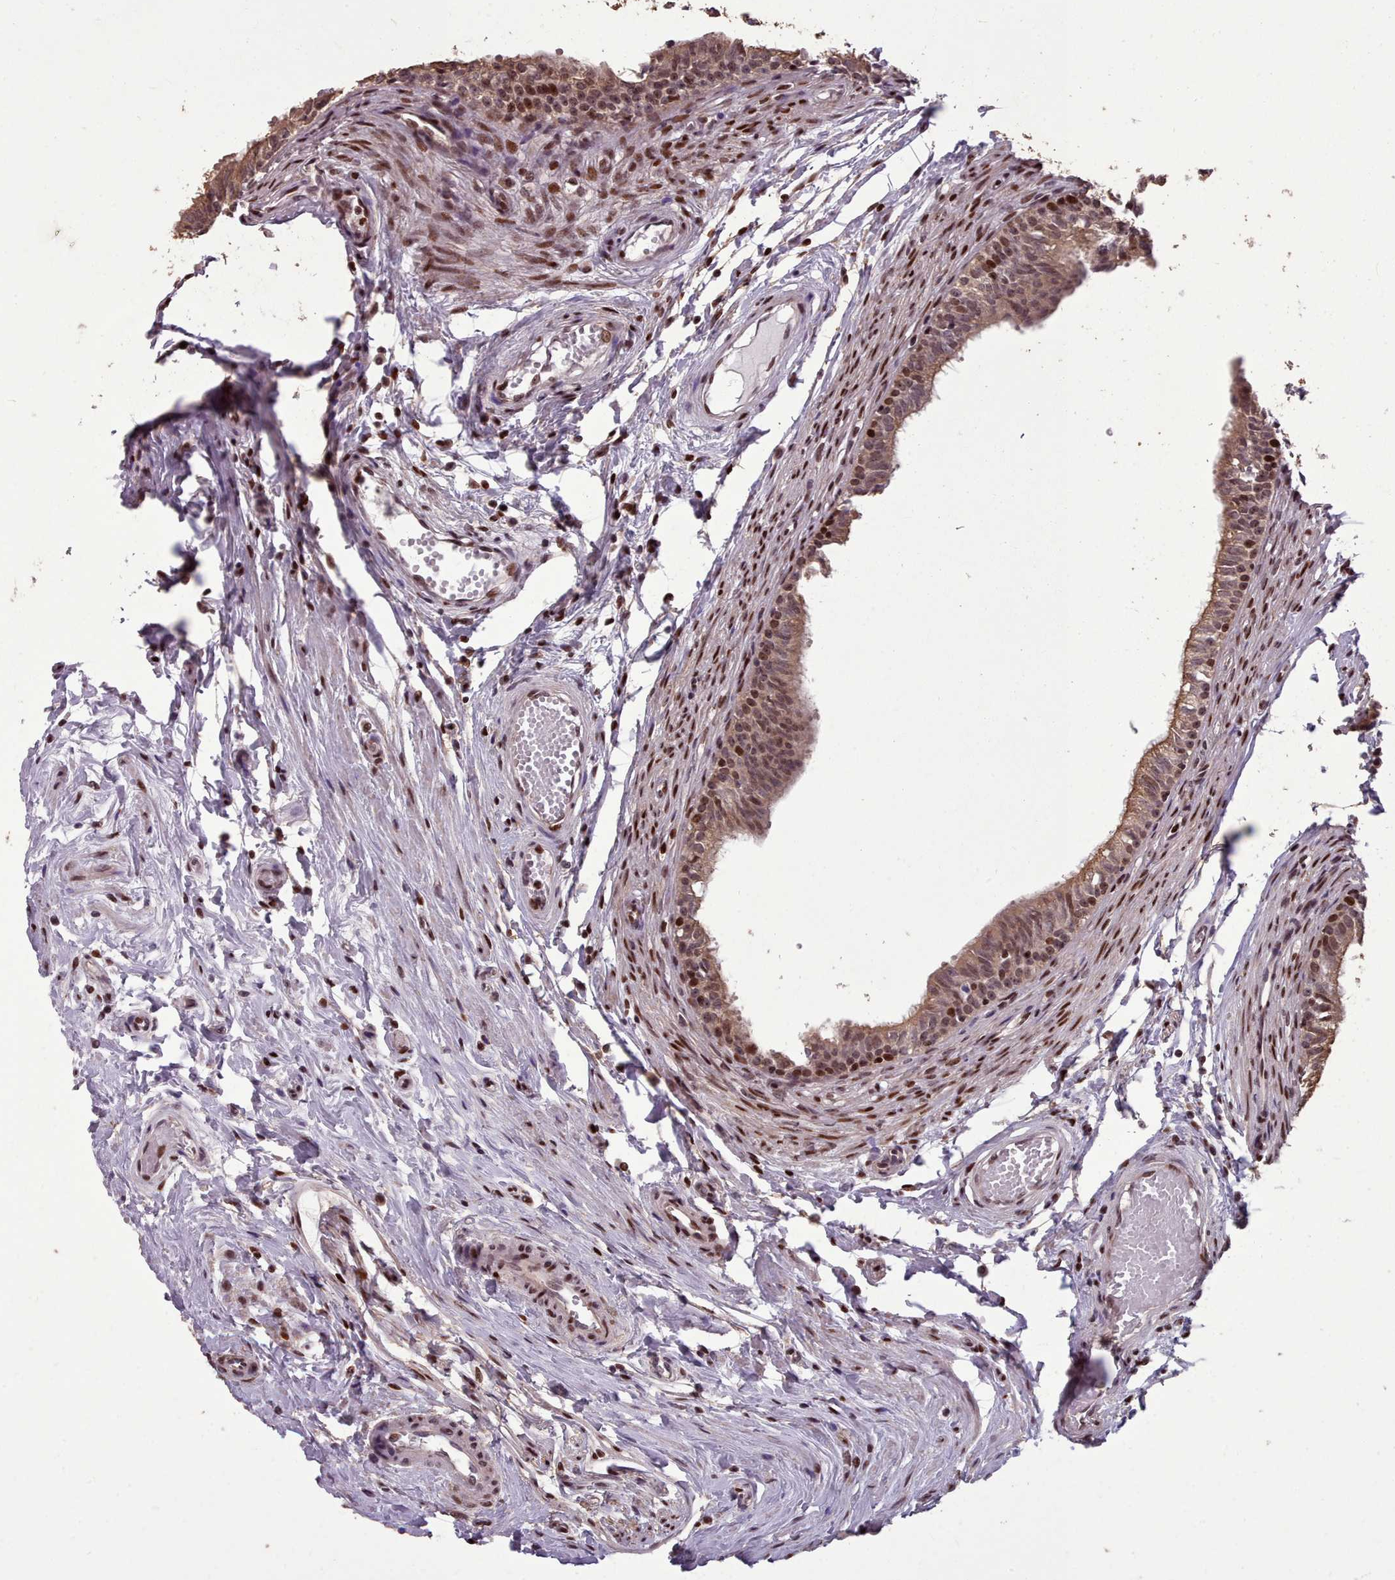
{"staining": {"intensity": "strong", "quantity": ">75%", "location": "cytoplasmic/membranous,nuclear"}, "tissue": "epididymis", "cell_type": "Glandular cells", "image_type": "normal", "snomed": [{"axis": "morphology", "description": "Normal tissue, NOS"}, {"axis": "topography", "description": "Epididymis, spermatic cord, NOS"}], "caption": "Immunohistochemistry (IHC) (DAB (3,3'-diaminobenzidine)) staining of benign epididymis shows strong cytoplasmic/membranous,nuclear protein staining in about >75% of glandular cells.", "gene": "ENSA", "patient": {"sex": "male", "age": 22}}